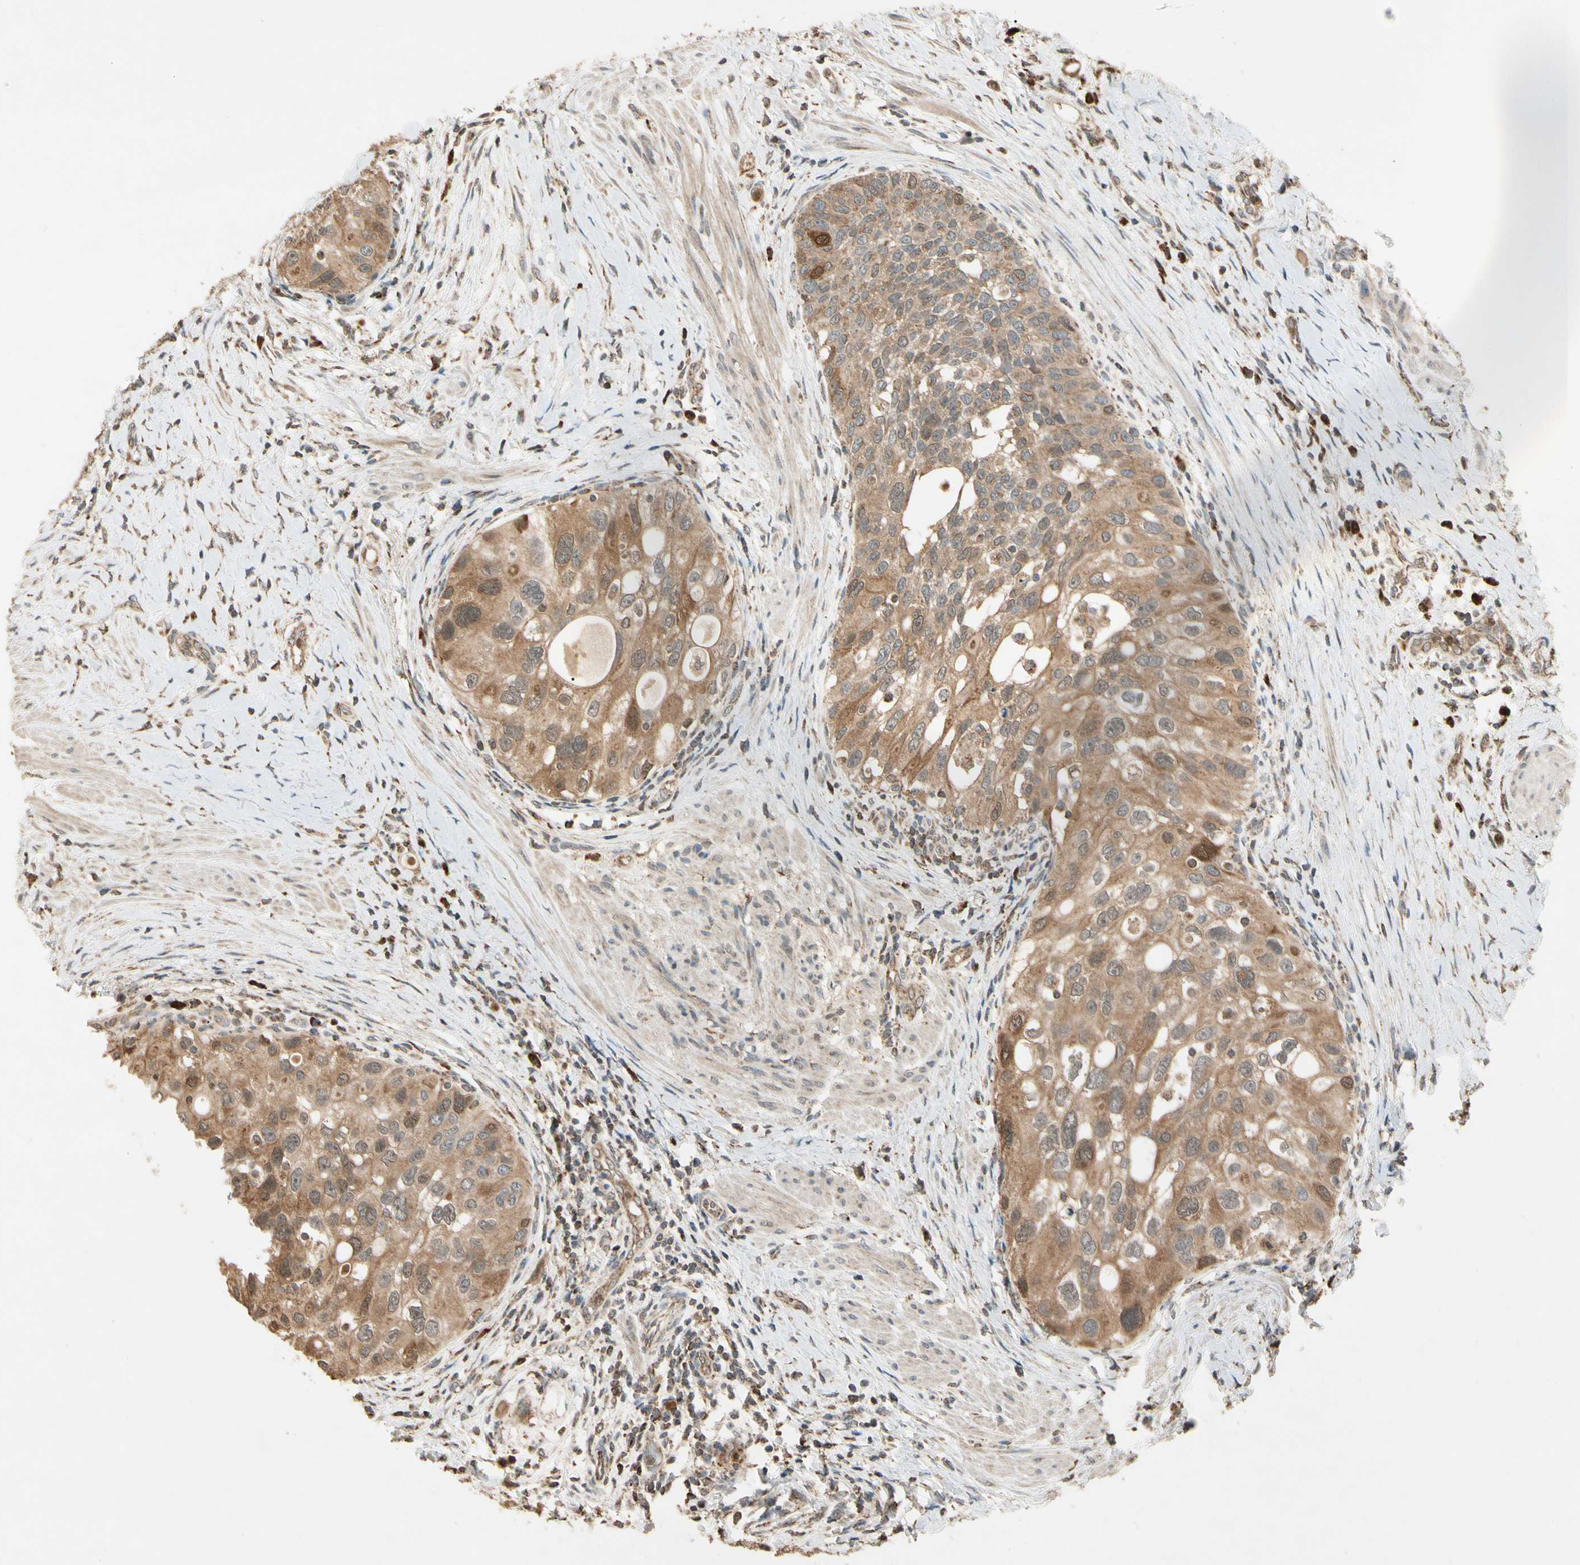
{"staining": {"intensity": "moderate", "quantity": ">75%", "location": "cytoplasmic/membranous"}, "tissue": "urothelial cancer", "cell_type": "Tumor cells", "image_type": "cancer", "snomed": [{"axis": "morphology", "description": "Urothelial carcinoma, High grade"}, {"axis": "topography", "description": "Urinary bladder"}], "caption": "IHC staining of high-grade urothelial carcinoma, which displays medium levels of moderate cytoplasmic/membranous staining in about >75% of tumor cells indicating moderate cytoplasmic/membranous protein positivity. The staining was performed using DAB (brown) for protein detection and nuclei were counterstained in hematoxylin (blue).", "gene": "PRDX5", "patient": {"sex": "female", "age": 56}}